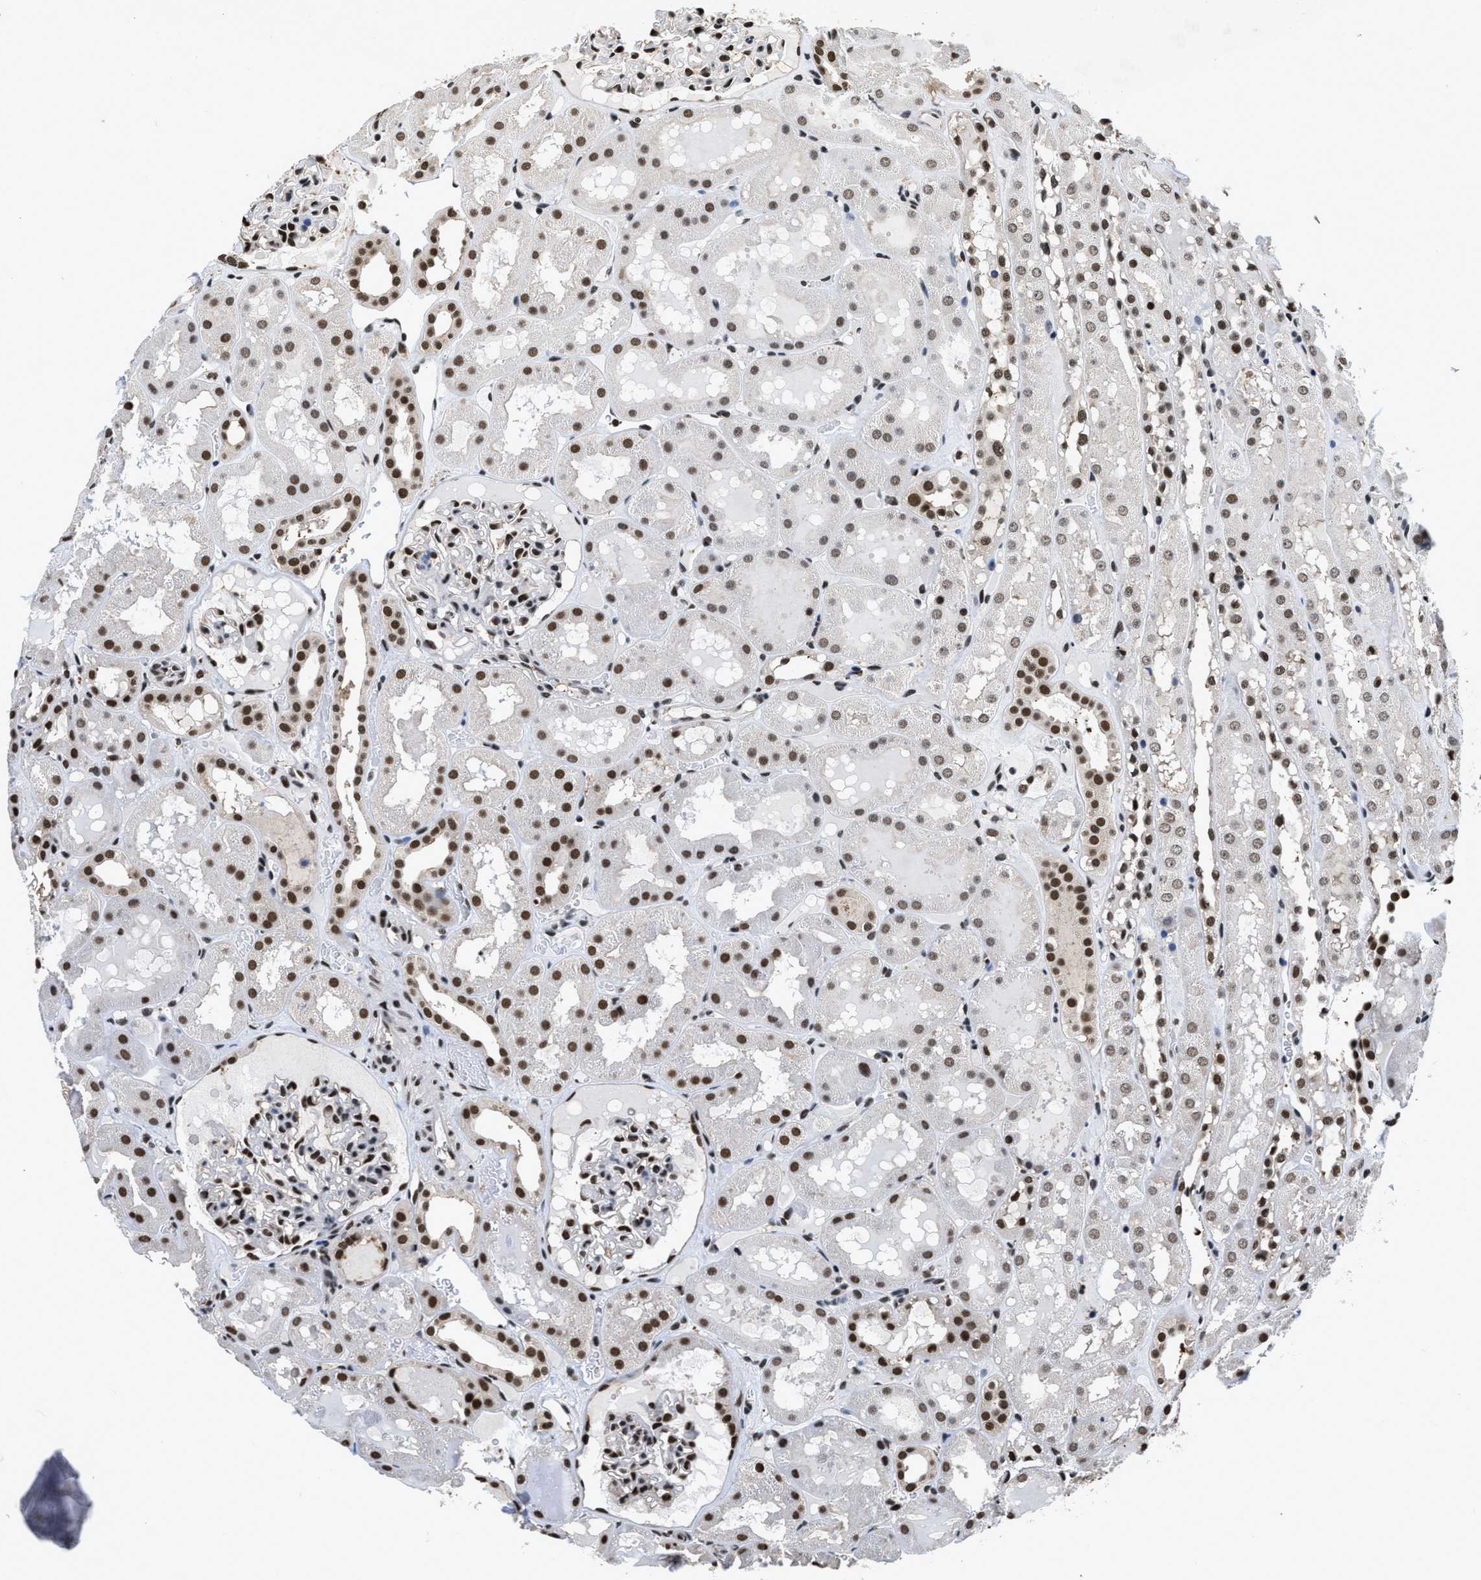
{"staining": {"intensity": "strong", "quantity": "25%-75%", "location": "nuclear"}, "tissue": "kidney", "cell_type": "Cells in glomeruli", "image_type": "normal", "snomed": [{"axis": "morphology", "description": "Normal tissue, NOS"}, {"axis": "topography", "description": "Kidney"}, {"axis": "topography", "description": "Urinary bladder"}], "caption": "Protein analysis of normal kidney reveals strong nuclear expression in about 25%-75% of cells in glomeruli. The staining is performed using DAB (3,3'-diaminobenzidine) brown chromogen to label protein expression. The nuclei are counter-stained blue using hematoxylin.", "gene": "HNRNPF", "patient": {"sex": "male", "age": 16}}